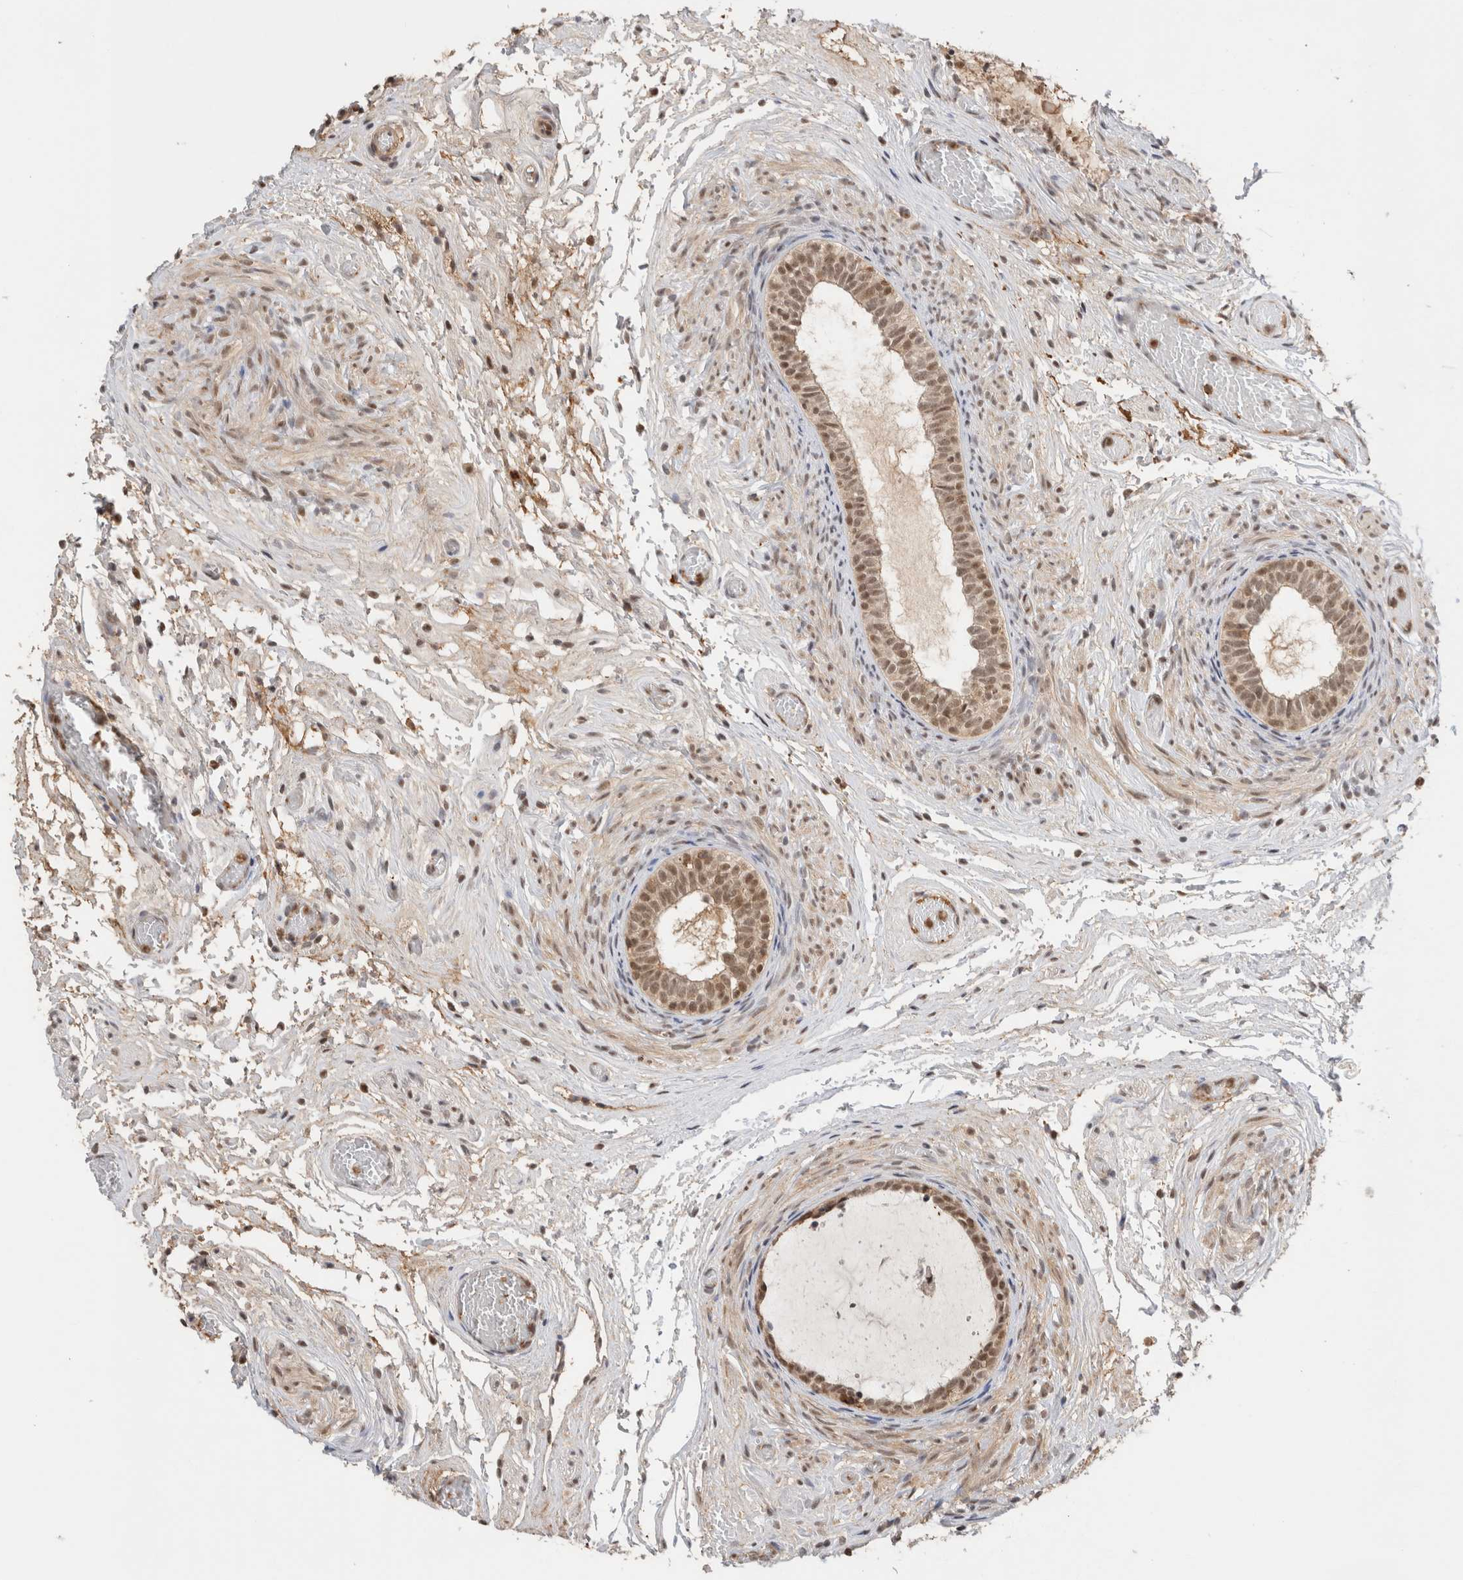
{"staining": {"intensity": "strong", "quantity": ">75%", "location": "cytoplasmic/membranous,nuclear"}, "tissue": "epididymis", "cell_type": "Glandular cells", "image_type": "normal", "snomed": [{"axis": "morphology", "description": "Normal tissue, NOS"}, {"axis": "topography", "description": "Epididymis"}], "caption": "Strong cytoplasmic/membranous,nuclear expression is appreciated in approximately >75% of glandular cells in unremarkable epididymis. (brown staining indicates protein expression, while blue staining denotes nuclei).", "gene": "SNRNP40", "patient": {"sex": "male", "age": 5}}